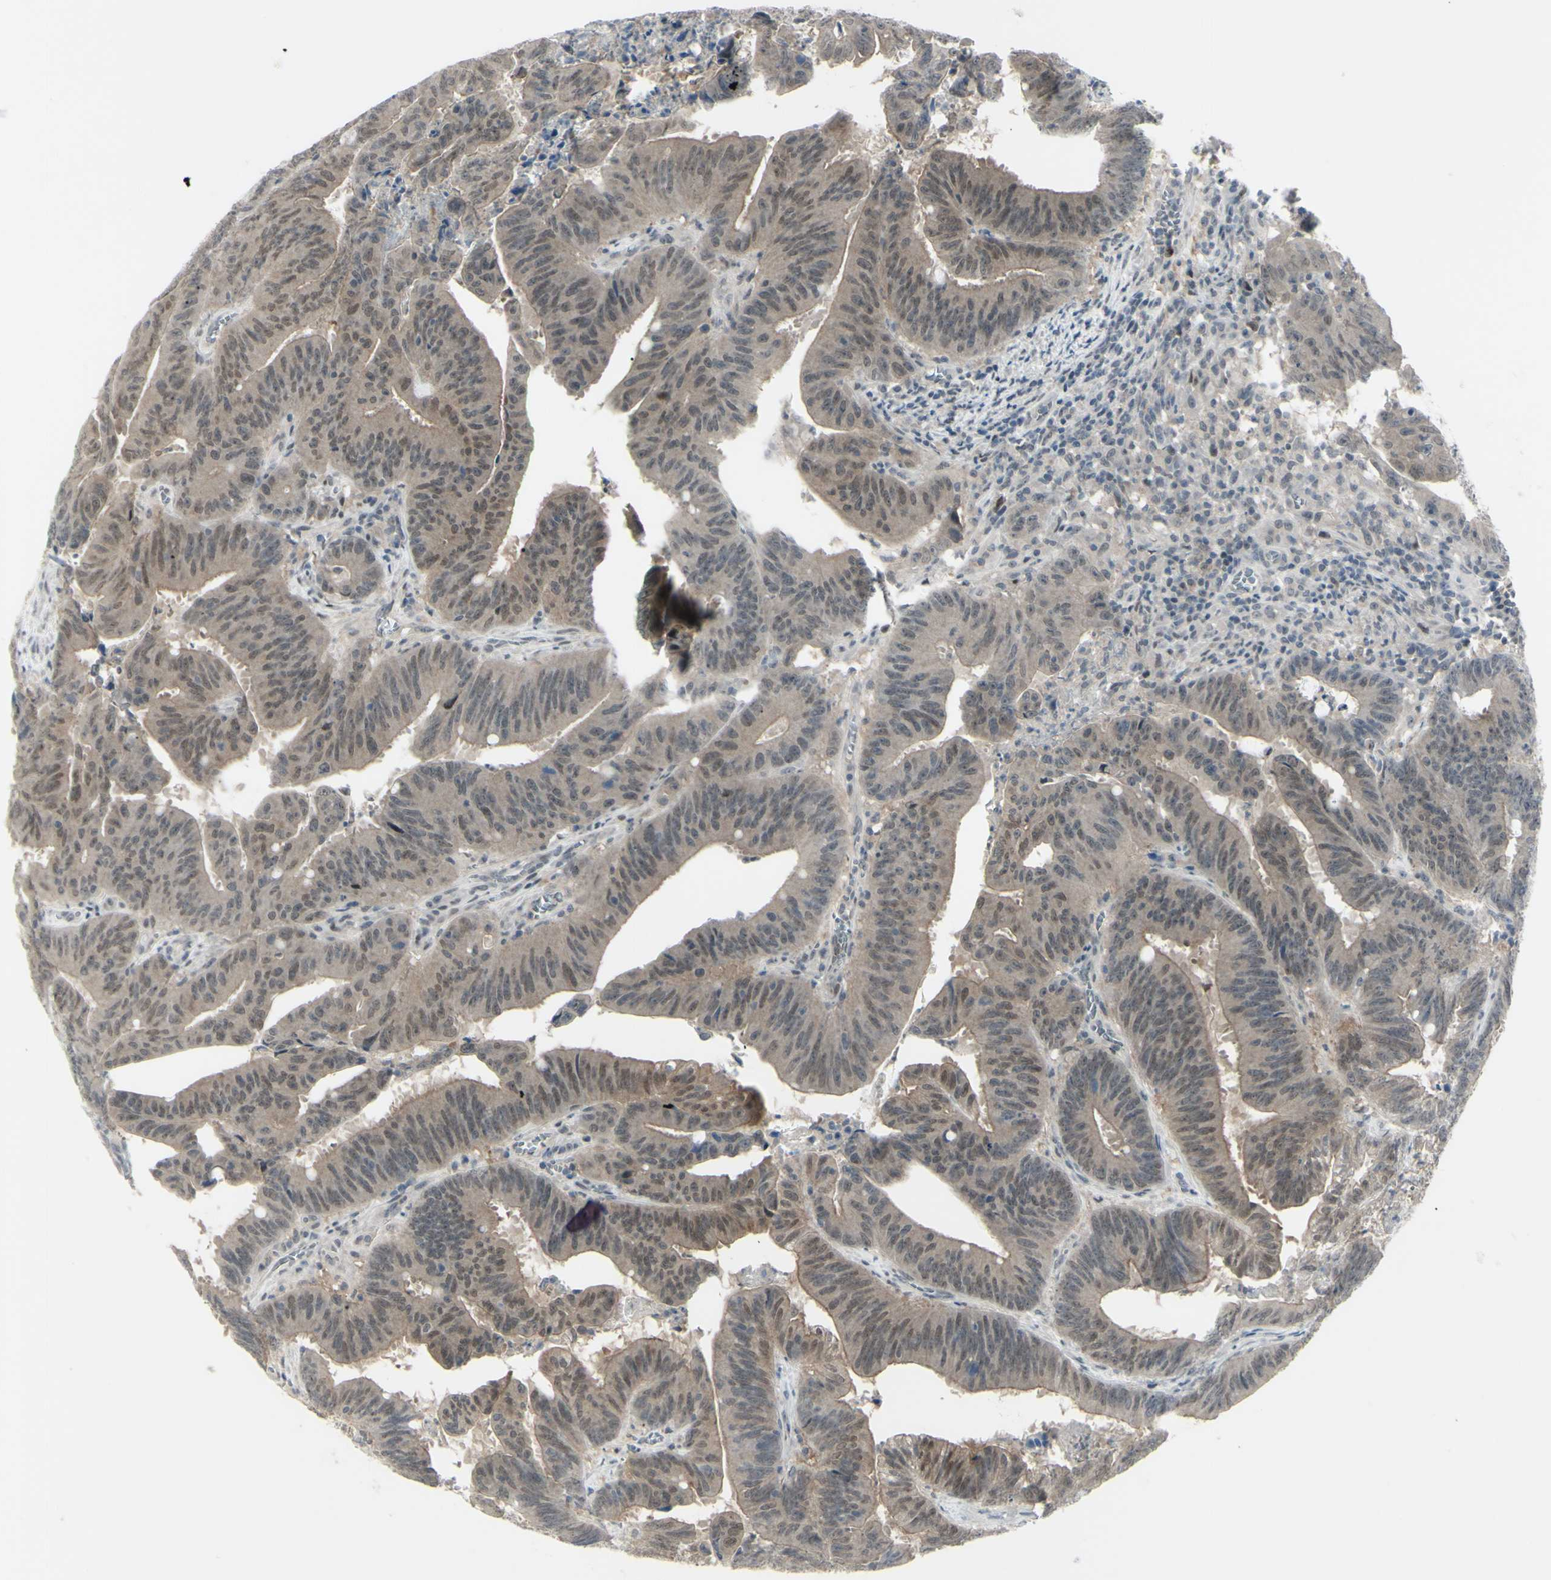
{"staining": {"intensity": "weak", "quantity": "25%-75%", "location": "cytoplasmic/membranous"}, "tissue": "colorectal cancer", "cell_type": "Tumor cells", "image_type": "cancer", "snomed": [{"axis": "morphology", "description": "Adenocarcinoma, NOS"}, {"axis": "topography", "description": "Colon"}], "caption": "Immunohistochemistry (IHC) photomicrograph of neoplastic tissue: human colorectal cancer stained using IHC displays low levels of weak protein expression localized specifically in the cytoplasmic/membranous of tumor cells, appearing as a cytoplasmic/membranous brown color.", "gene": "ETNK1", "patient": {"sex": "male", "age": 45}}